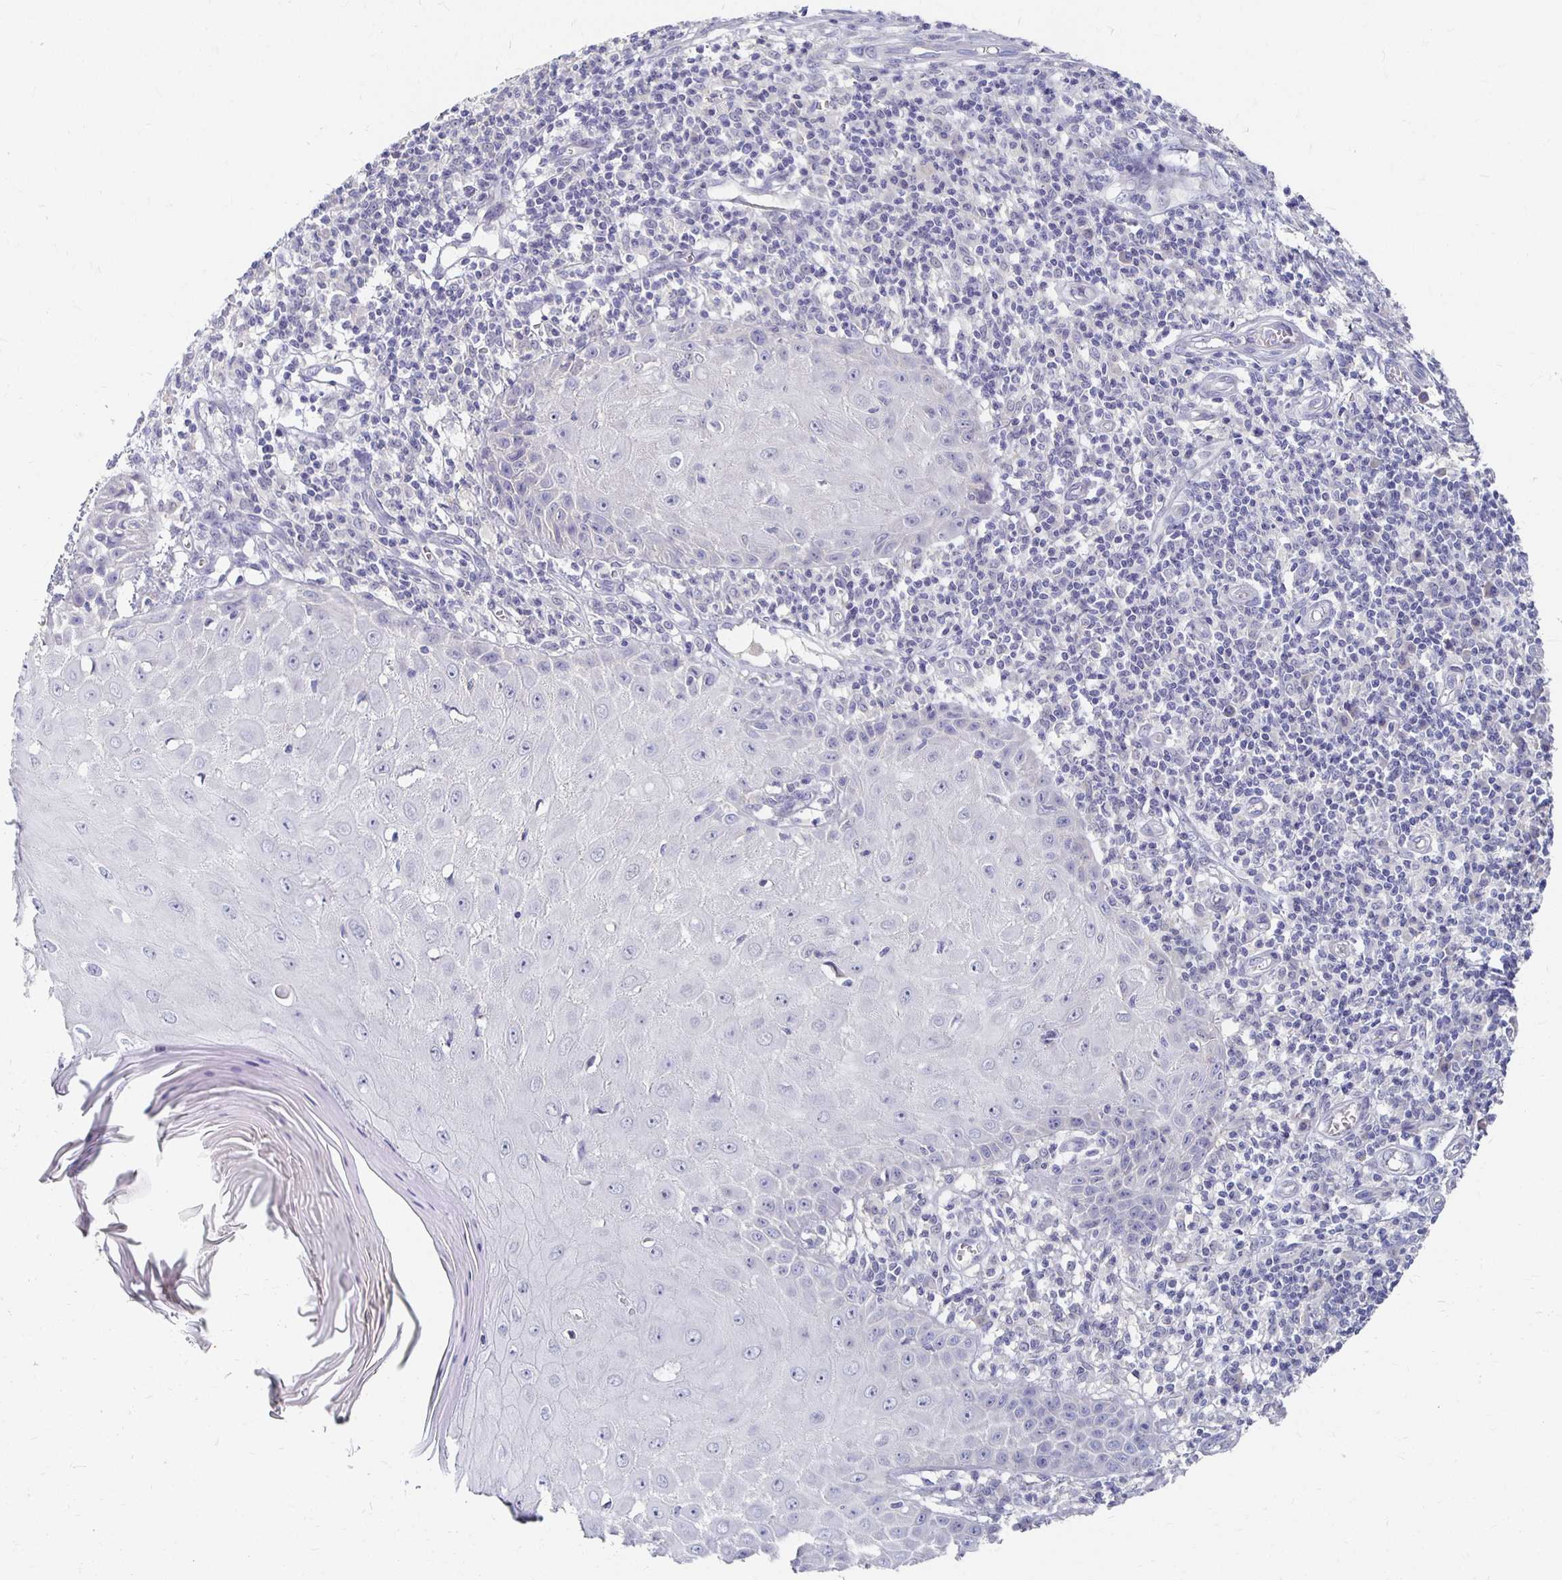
{"staining": {"intensity": "negative", "quantity": "none", "location": "none"}, "tissue": "skin cancer", "cell_type": "Tumor cells", "image_type": "cancer", "snomed": [{"axis": "morphology", "description": "Squamous cell carcinoma, NOS"}, {"axis": "topography", "description": "Skin"}], "caption": "Immunohistochemistry (IHC) image of neoplastic tissue: human skin cancer stained with DAB shows no significant protein staining in tumor cells.", "gene": "FKRP", "patient": {"sex": "female", "age": 73}}